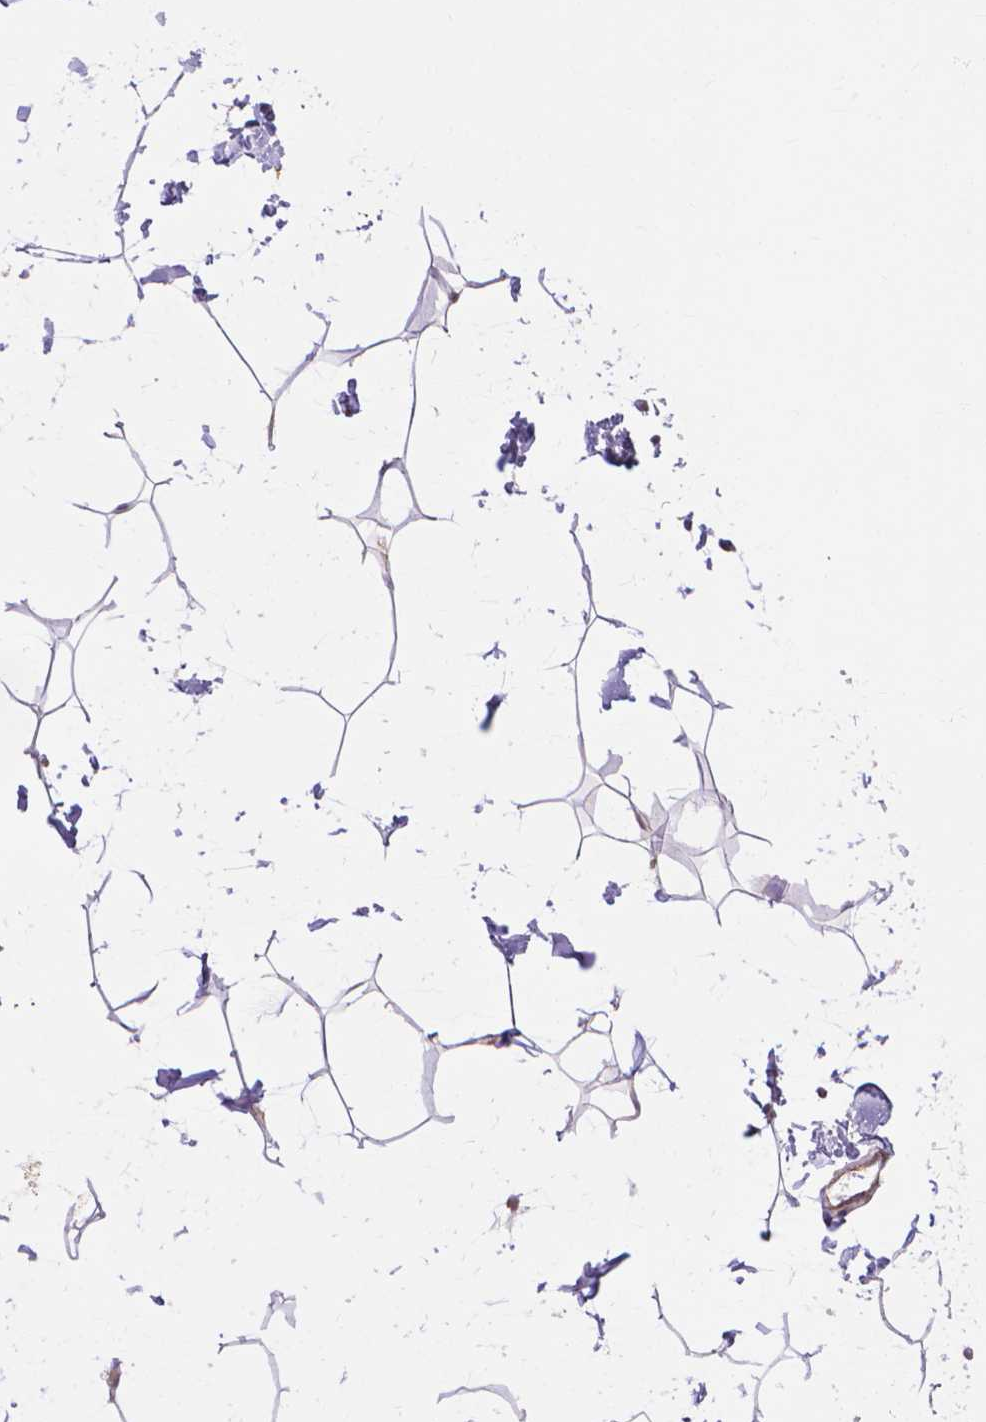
{"staining": {"intensity": "negative", "quantity": "none", "location": "none"}, "tissue": "breast", "cell_type": "Adipocytes", "image_type": "normal", "snomed": [{"axis": "morphology", "description": "Normal tissue, NOS"}, {"axis": "topography", "description": "Breast"}], "caption": "Immunohistochemical staining of unremarkable breast exhibits no significant positivity in adipocytes.", "gene": "PRDM13", "patient": {"sex": "female", "age": 32}}